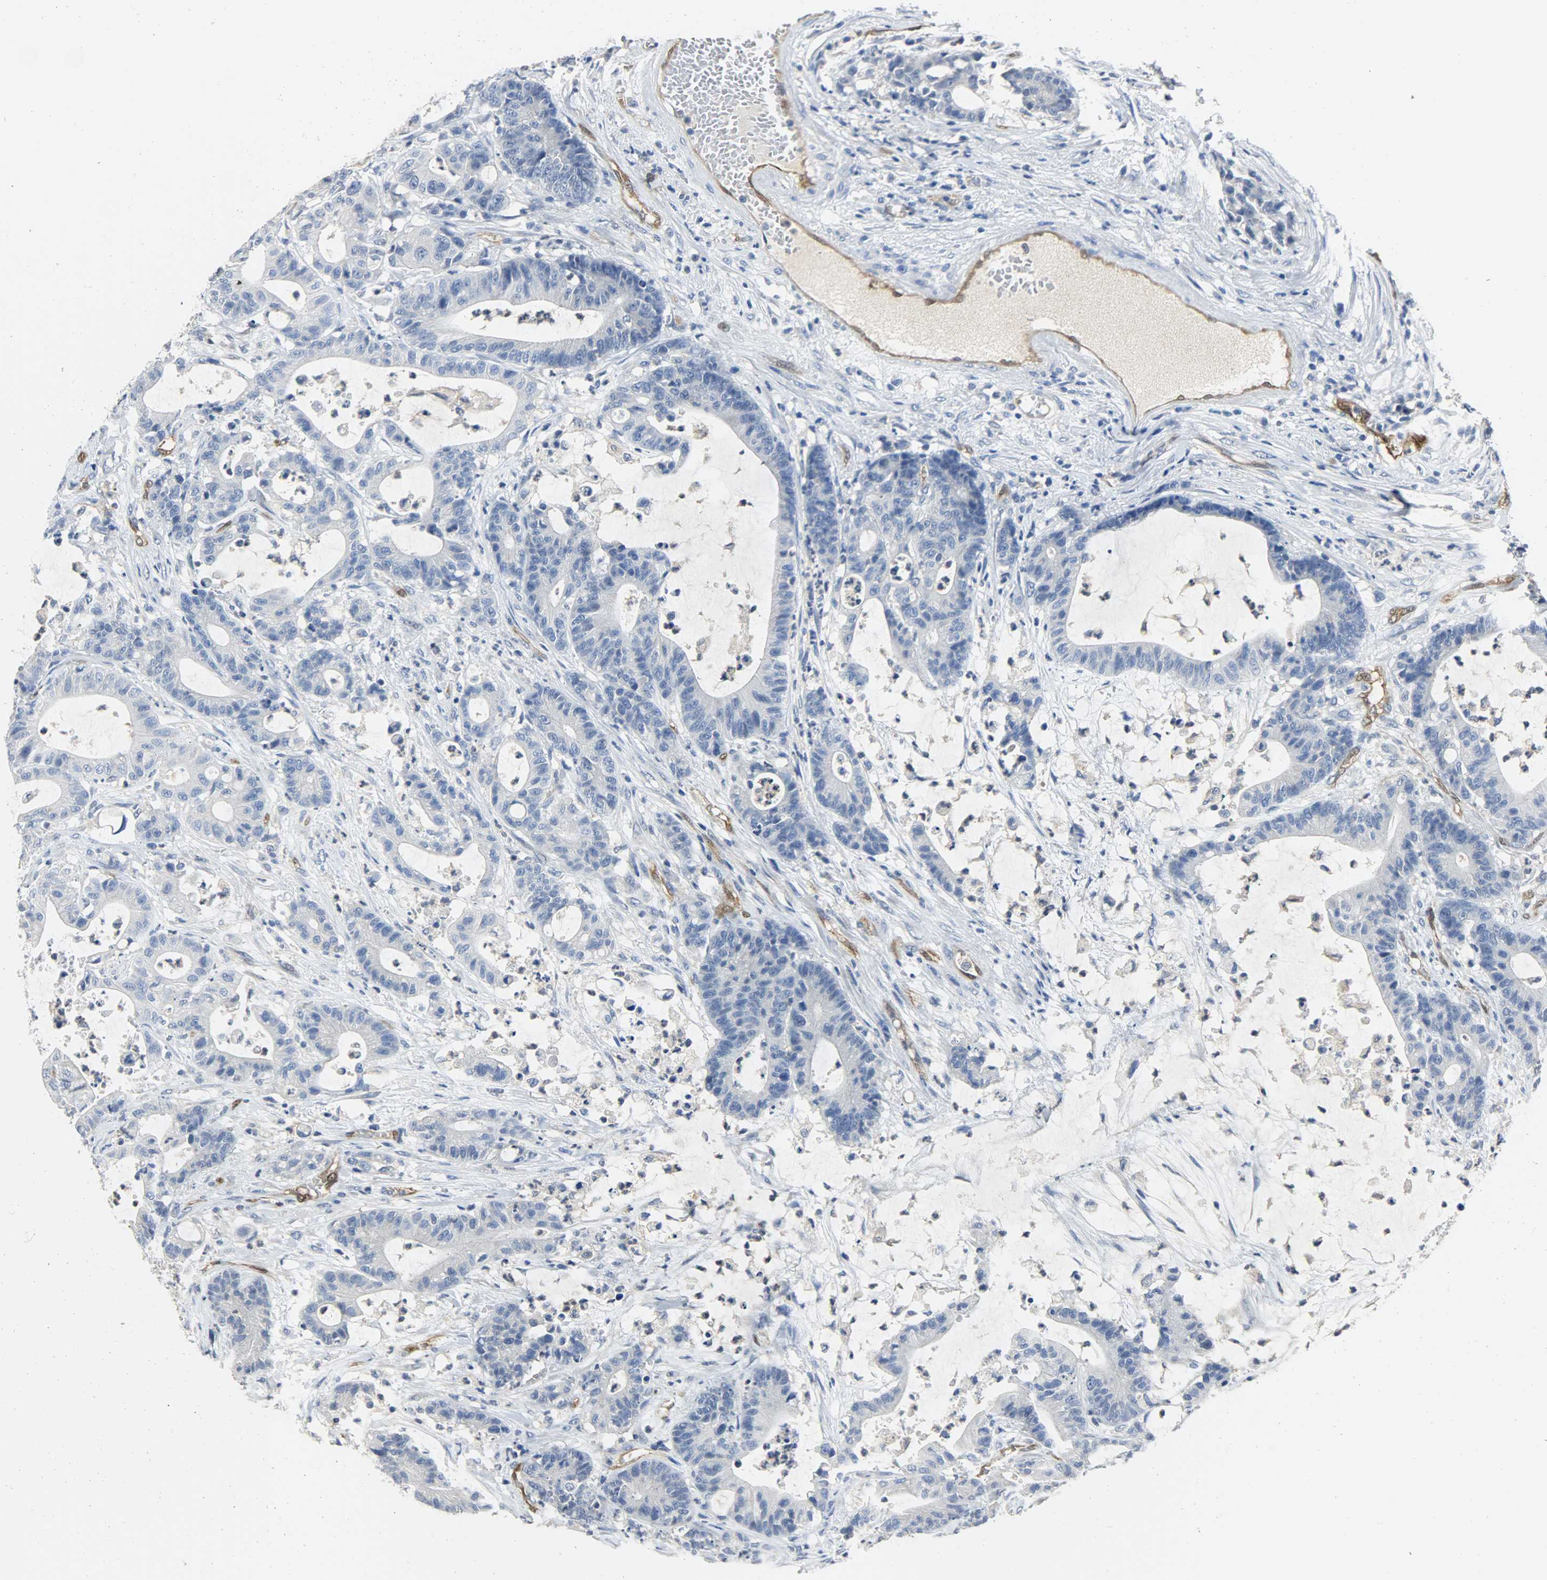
{"staining": {"intensity": "negative", "quantity": "none", "location": "none"}, "tissue": "colorectal cancer", "cell_type": "Tumor cells", "image_type": "cancer", "snomed": [{"axis": "morphology", "description": "Adenocarcinoma, NOS"}, {"axis": "topography", "description": "Colon"}], "caption": "Colorectal cancer stained for a protein using immunohistochemistry shows no expression tumor cells.", "gene": "FKBP1A", "patient": {"sex": "female", "age": 84}}